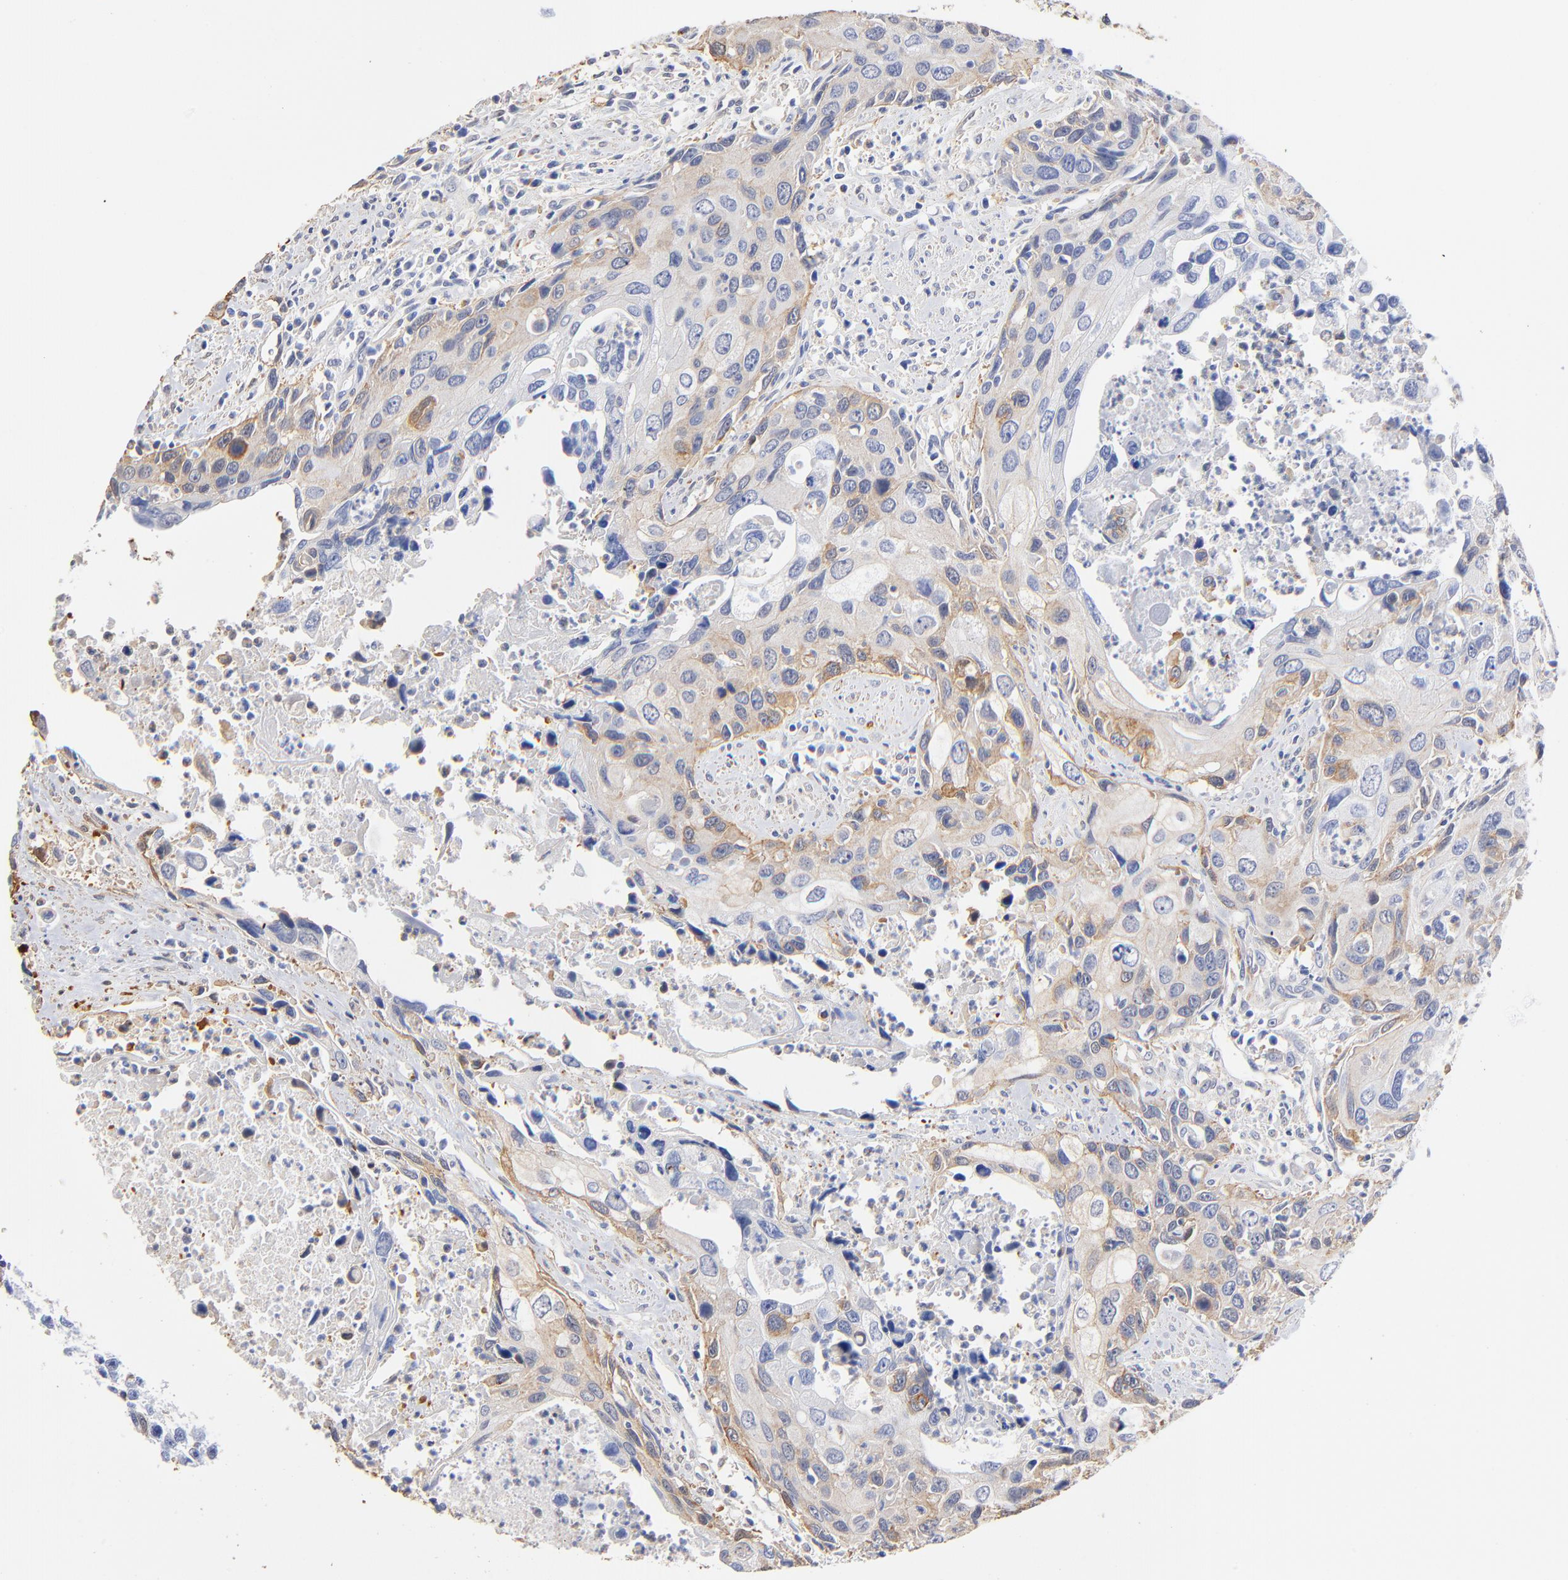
{"staining": {"intensity": "weak", "quantity": "<25%", "location": "cytoplasmic/membranous"}, "tissue": "urothelial cancer", "cell_type": "Tumor cells", "image_type": "cancer", "snomed": [{"axis": "morphology", "description": "Urothelial carcinoma, High grade"}, {"axis": "topography", "description": "Urinary bladder"}], "caption": "Tumor cells are negative for brown protein staining in urothelial cancer.", "gene": "TAGLN2", "patient": {"sex": "male", "age": 71}}